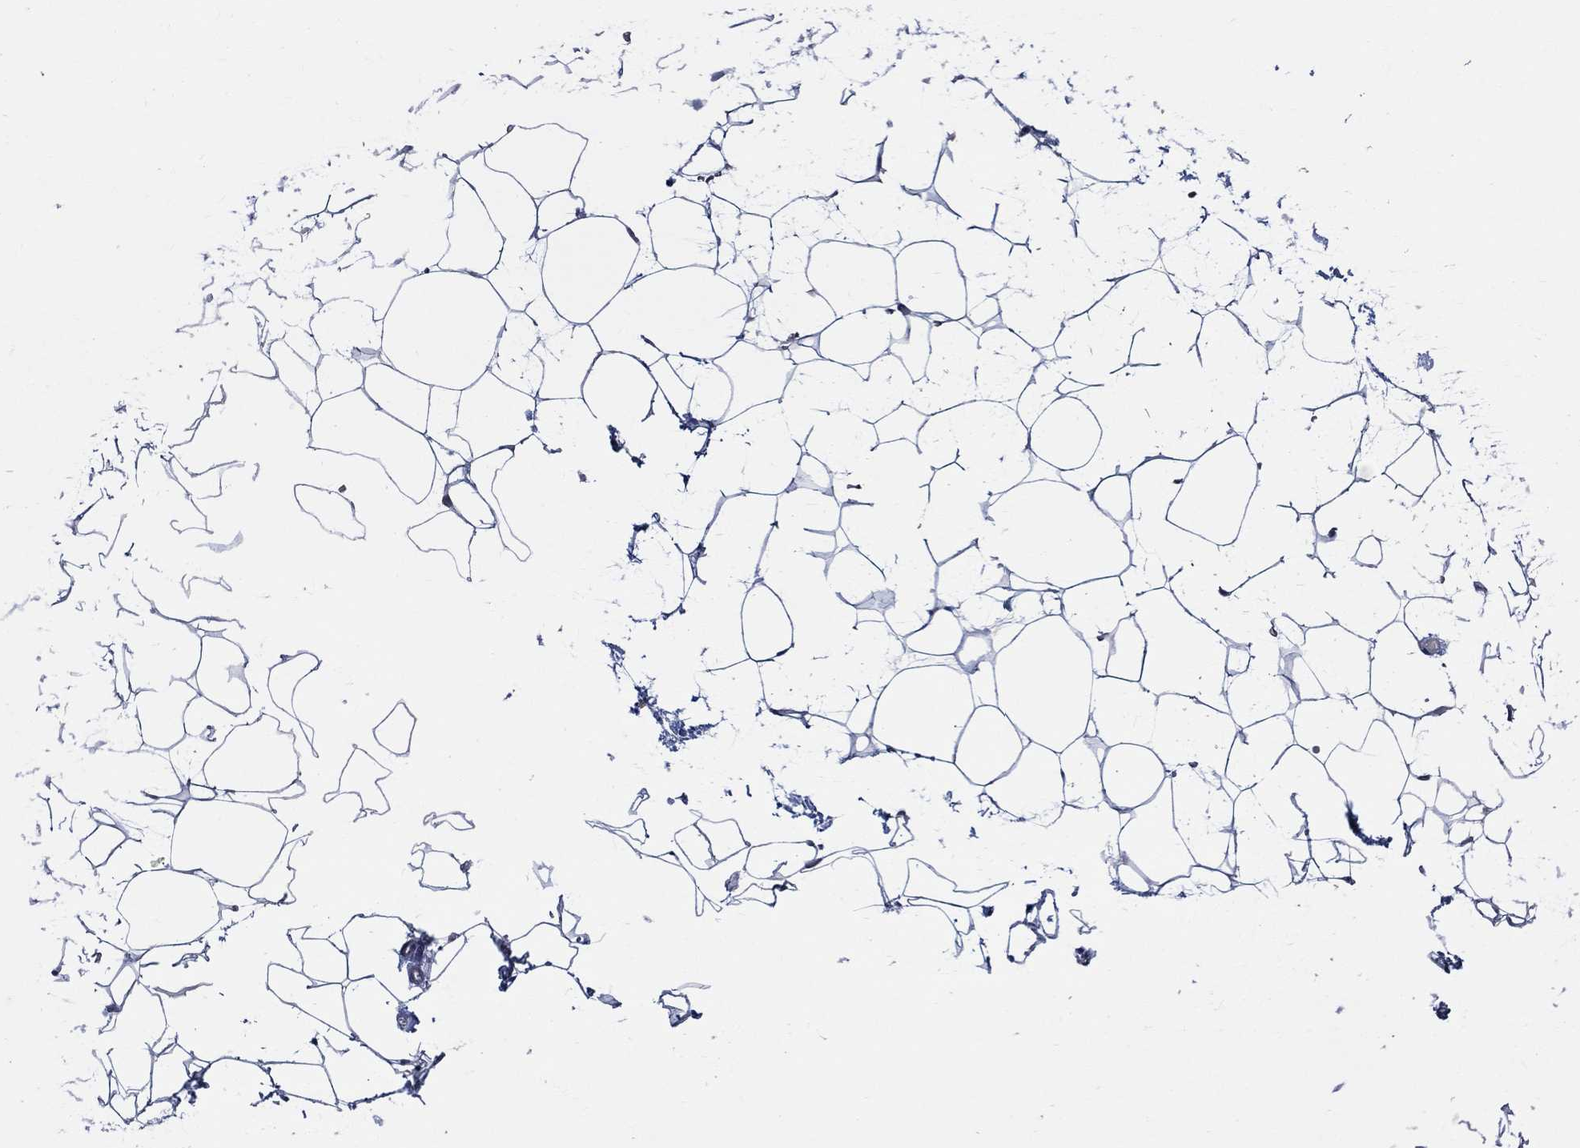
{"staining": {"intensity": "negative", "quantity": "none", "location": "none"}, "tissue": "adipose tissue", "cell_type": "Adipocytes", "image_type": "normal", "snomed": [{"axis": "morphology", "description": "Normal tissue, NOS"}, {"axis": "topography", "description": "Skin"}, {"axis": "topography", "description": "Peripheral nerve tissue"}], "caption": "An image of adipose tissue stained for a protein exhibits no brown staining in adipocytes.", "gene": "C8orf48", "patient": {"sex": "female", "age": 56}}